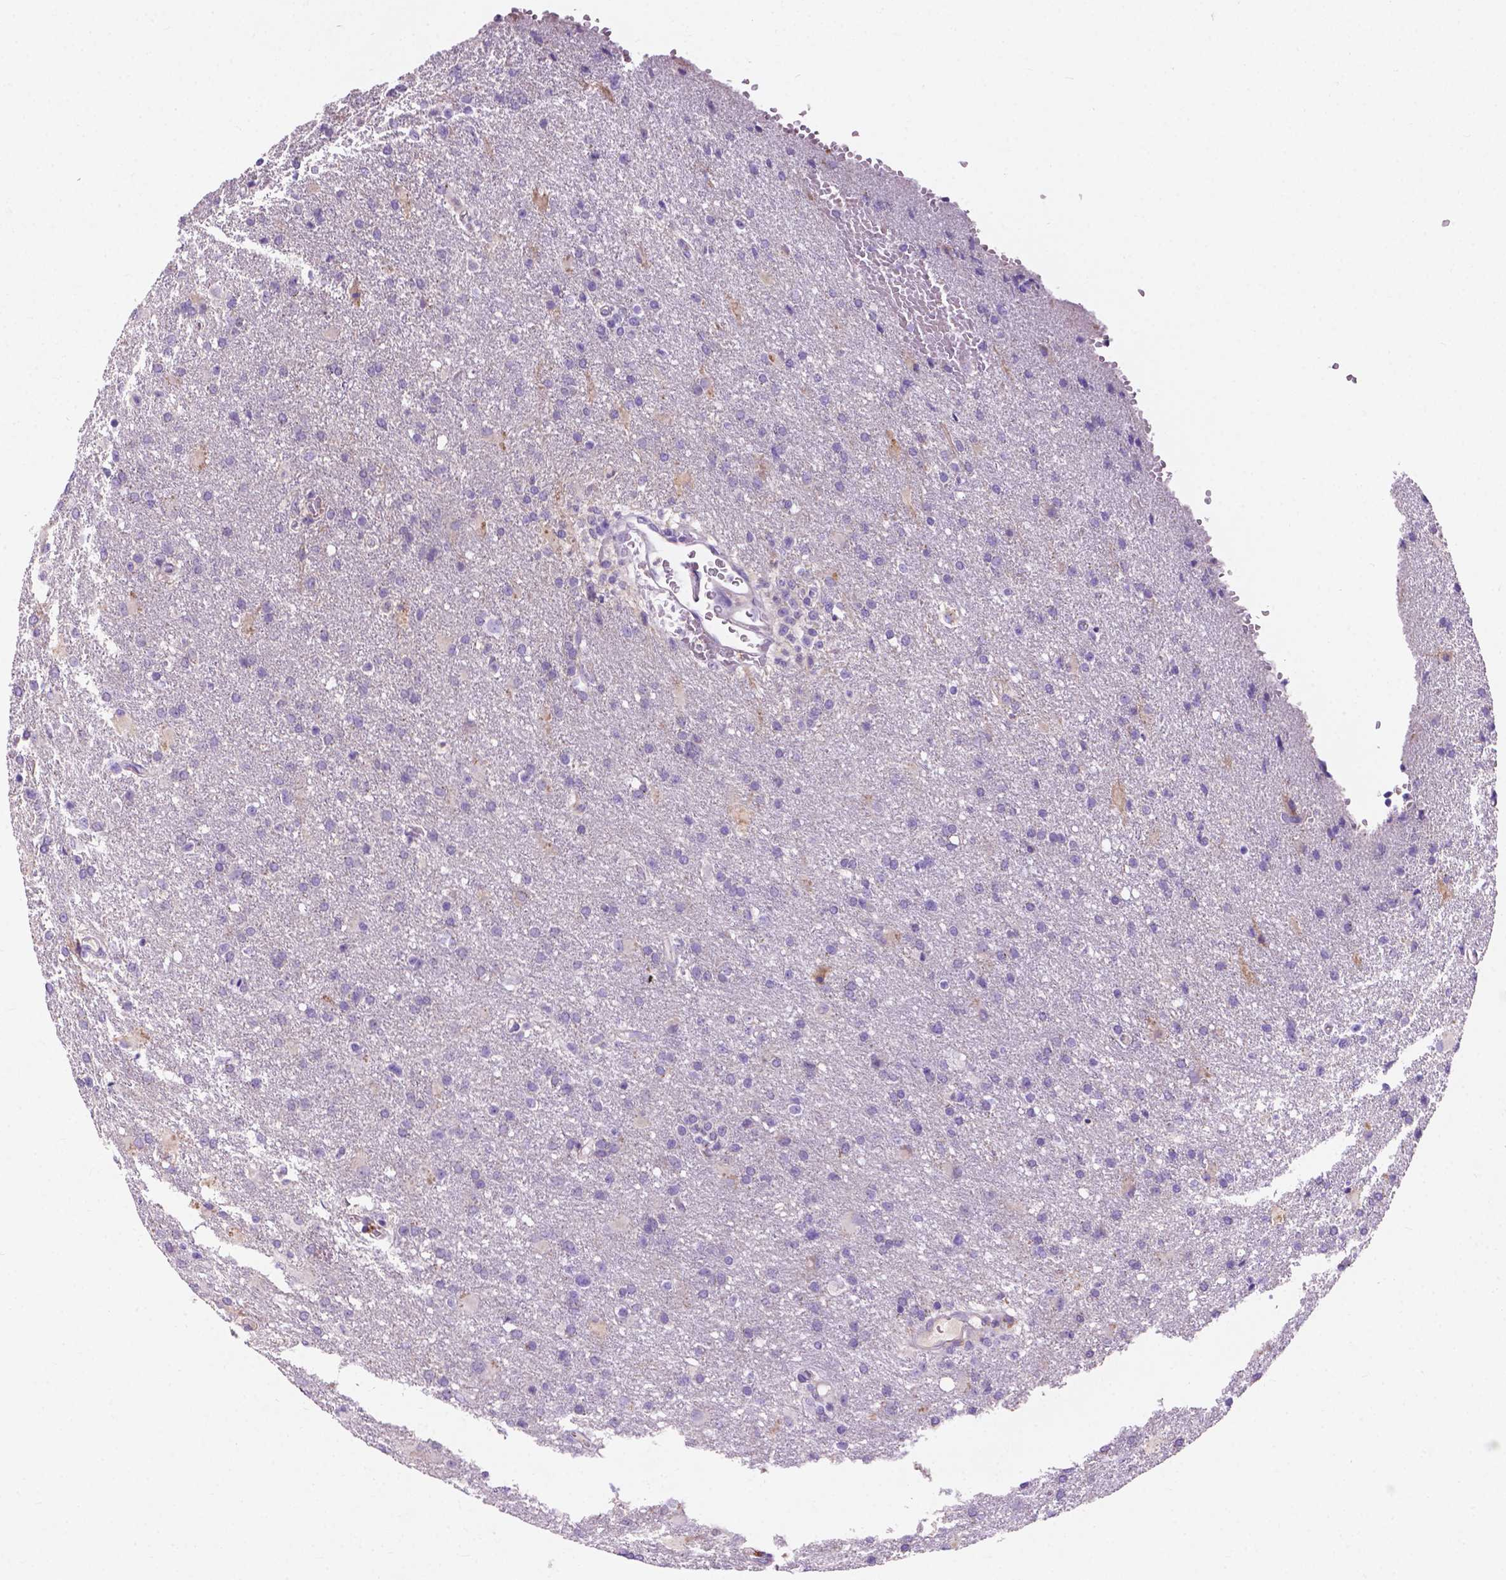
{"staining": {"intensity": "negative", "quantity": "none", "location": "none"}, "tissue": "glioma", "cell_type": "Tumor cells", "image_type": "cancer", "snomed": [{"axis": "morphology", "description": "Glioma, malignant, High grade"}, {"axis": "topography", "description": "Brain"}], "caption": "This is an immunohistochemistry (IHC) histopathology image of human glioma. There is no positivity in tumor cells.", "gene": "NOXO1", "patient": {"sex": "male", "age": 68}}